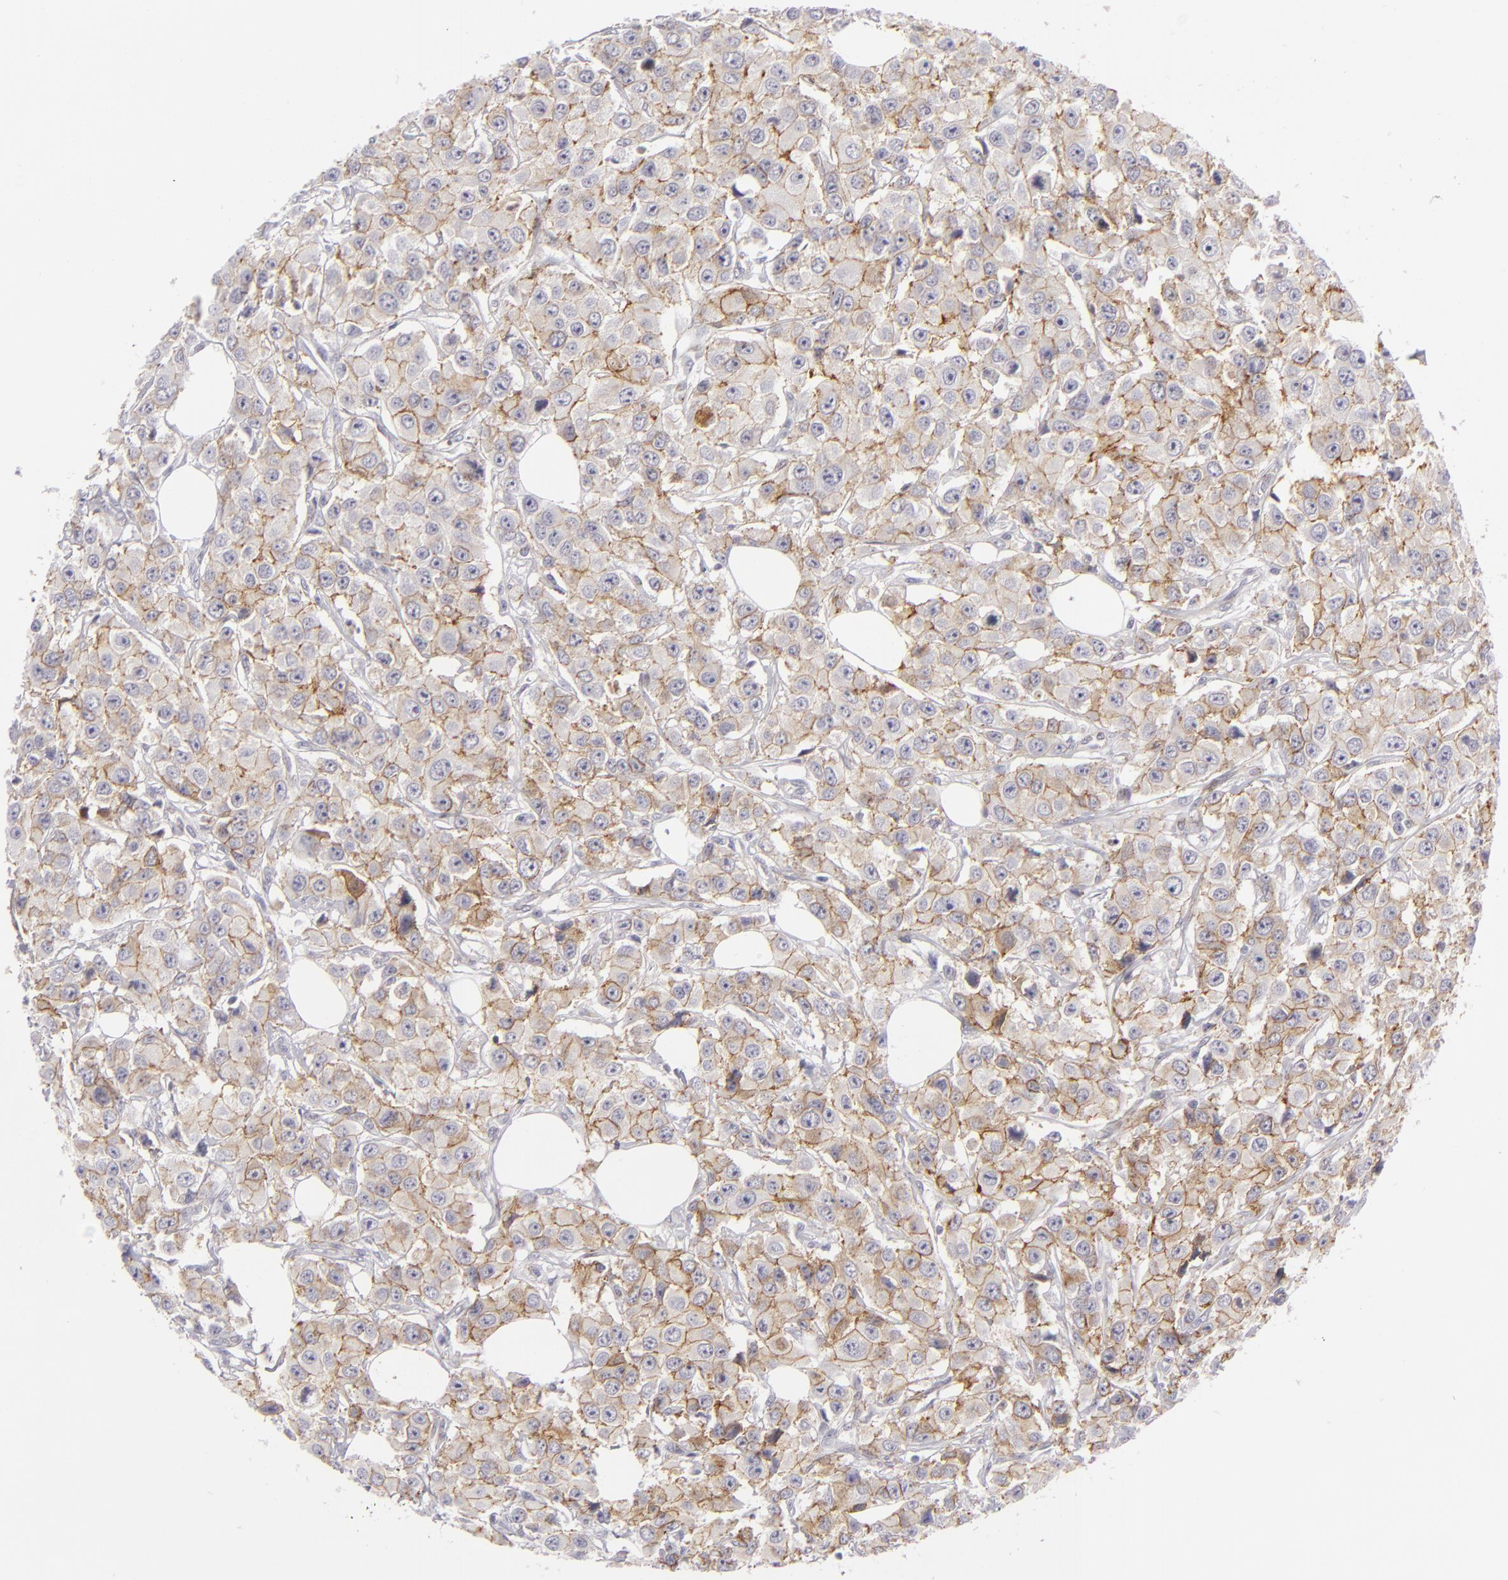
{"staining": {"intensity": "weak", "quantity": ">75%", "location": "cytoplasmic/membranous"}, "tissue": "breast cancer", "cell_type": "Tumor cells", "image_type": "cancer", "snomed": [{"axis": "morphology", "description": "Duct carcinoma"}, {"axis": "topography", "description": "Breast"}], "caption": "This is an image of IHC staining of invasive ductal carcinoma (breast), which shows weak expression in the cytoplasmic/membranous of tumor cells.", "gene": "JUP", "patient": {"sex": "female", "age": 58}}